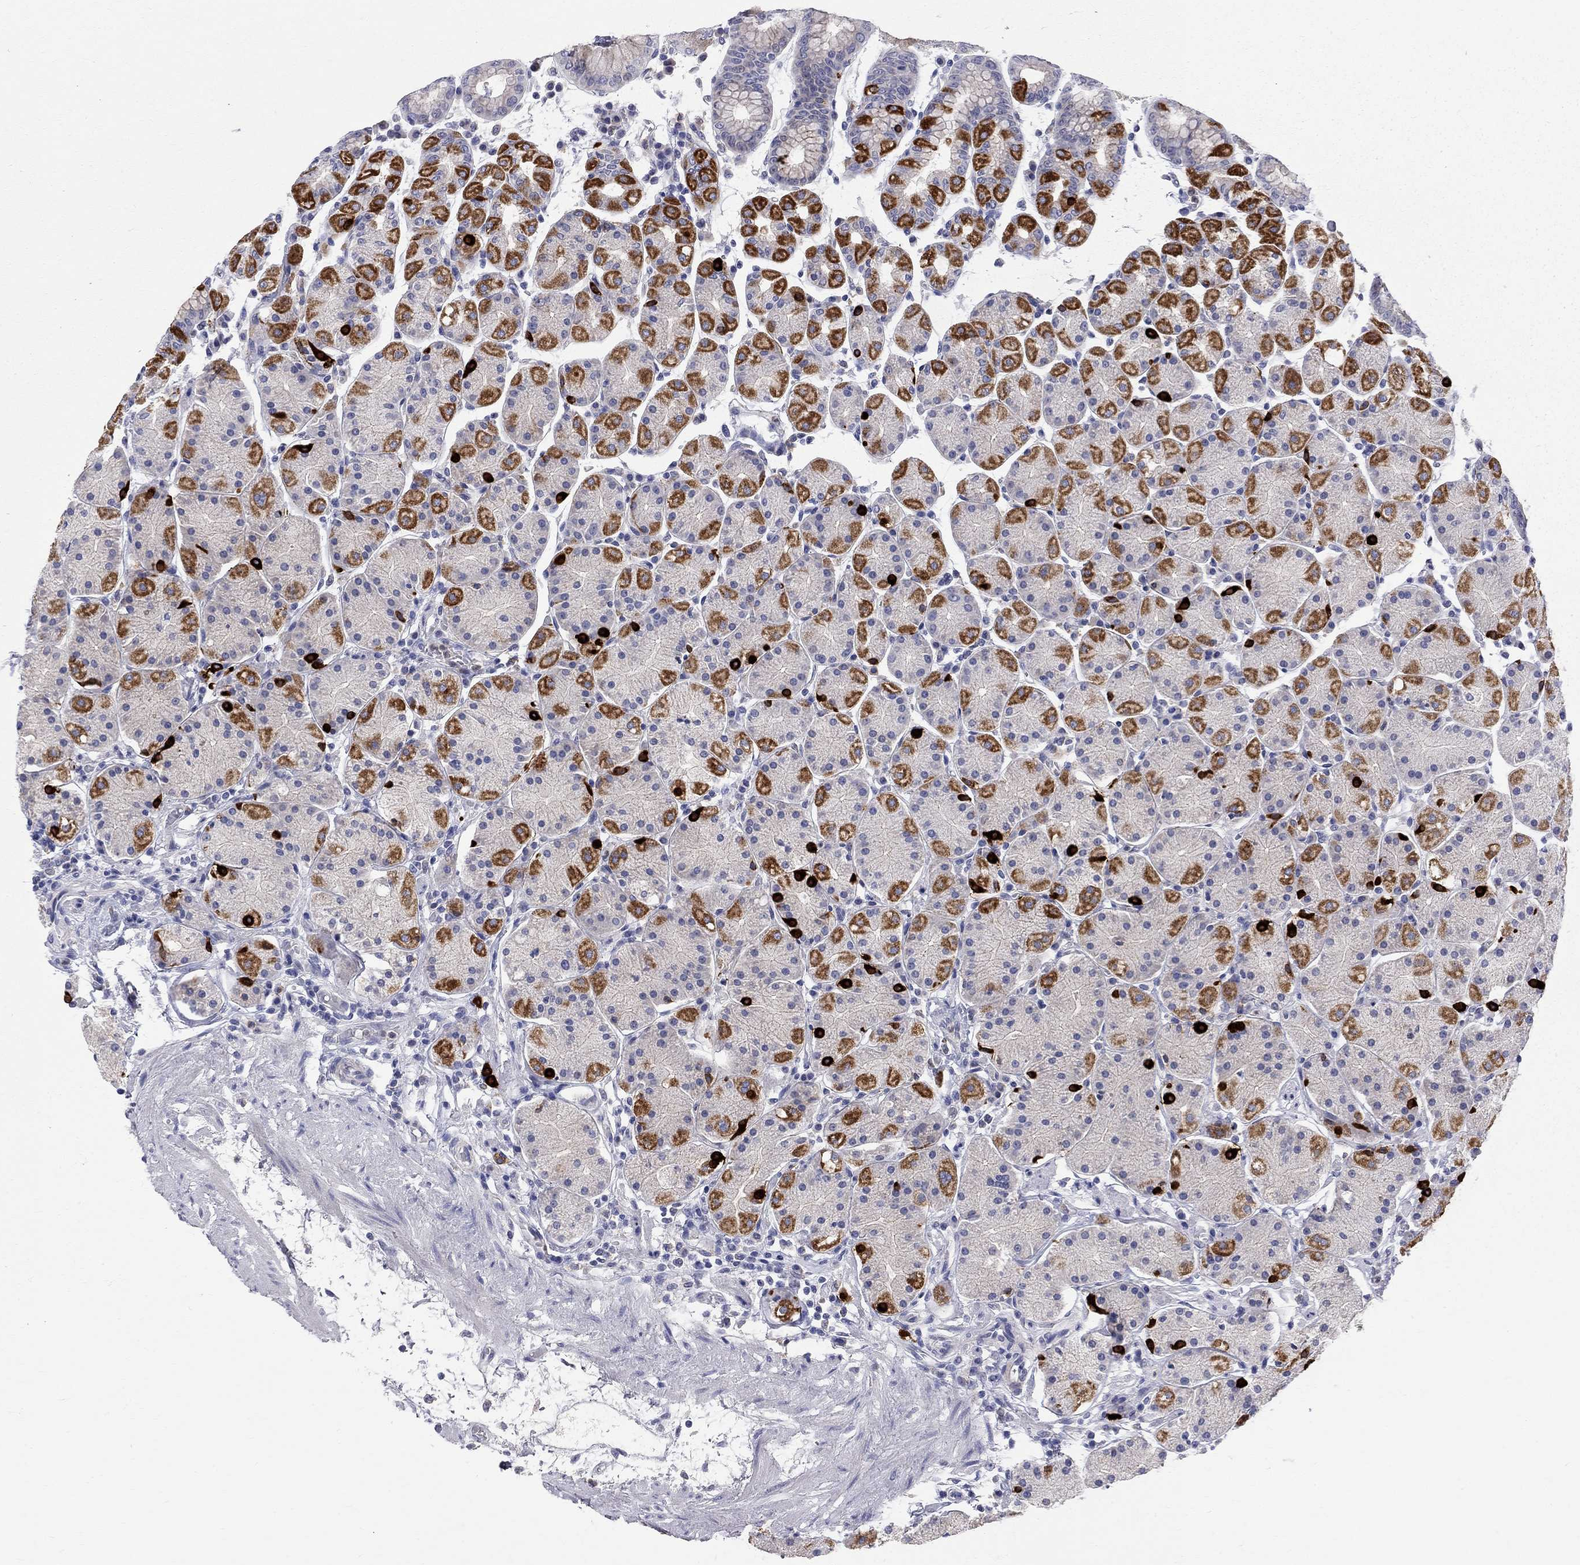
{"staining": {"intensity": "strong", "quantity": "<25%", "location": "cytoplasmic/membranous"}, "tissue": "stomach", "cell_type": "Glandular cells", "image_type": "normal", "snomed": [{"axis": "morphology", "description": "Normal tissue, NOS"}, {"axis": "topography", "description": "Stomach"}], "caption": "Stomach stained with DAB (3,3'-diaminobenzidine) immunohistochemistry reveals medium levels of strong cytoplasmic/membranous expression in approximately <25% of glandular cells.", "gene": "ACSL1", "patient": {"sex": "male", "age": 54}}